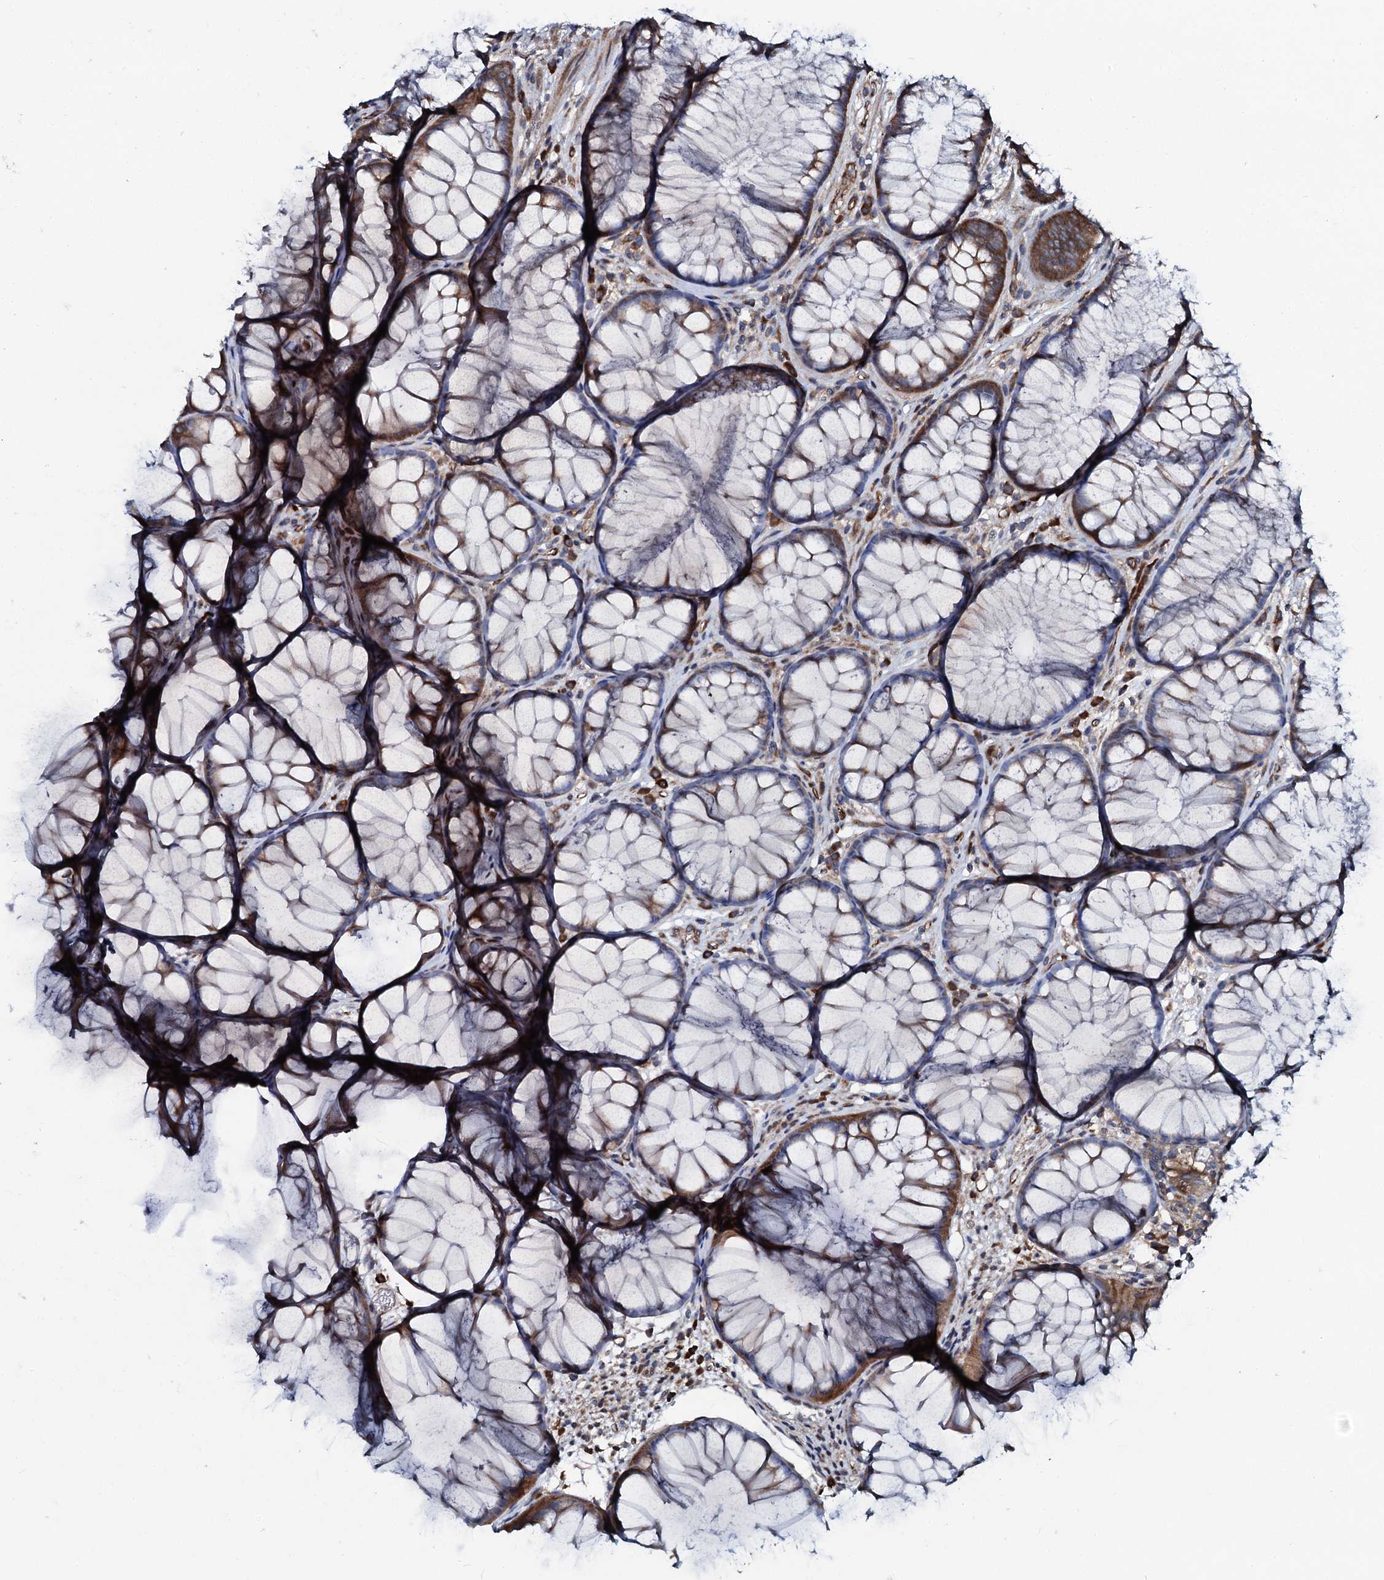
{"staining": {"intensity": "moderate", "quantity": ">75%", "location": "cytoplasmic/membranous"}, "tissue": "colon", "cell_type": "Endothelial cells", "image_type": "normal", "snomed": [{"axis": "morphology", "description": "Normal tissue, NOS"}, {"axis": "topography", "description": "Colon"}], "caption": "High-magnification brightfield microscopy of normal colon stained with DAB (3,3'-diaminobenzidine) (brown) and counterstained with hematoxylin (blue). endothelial cells exhibit moderate cytoplasmic/membranous positivity is appreciated in approximately>75% of cells.", "gene": "USPL1", "patient": {"sex": "female", "age": 82}}